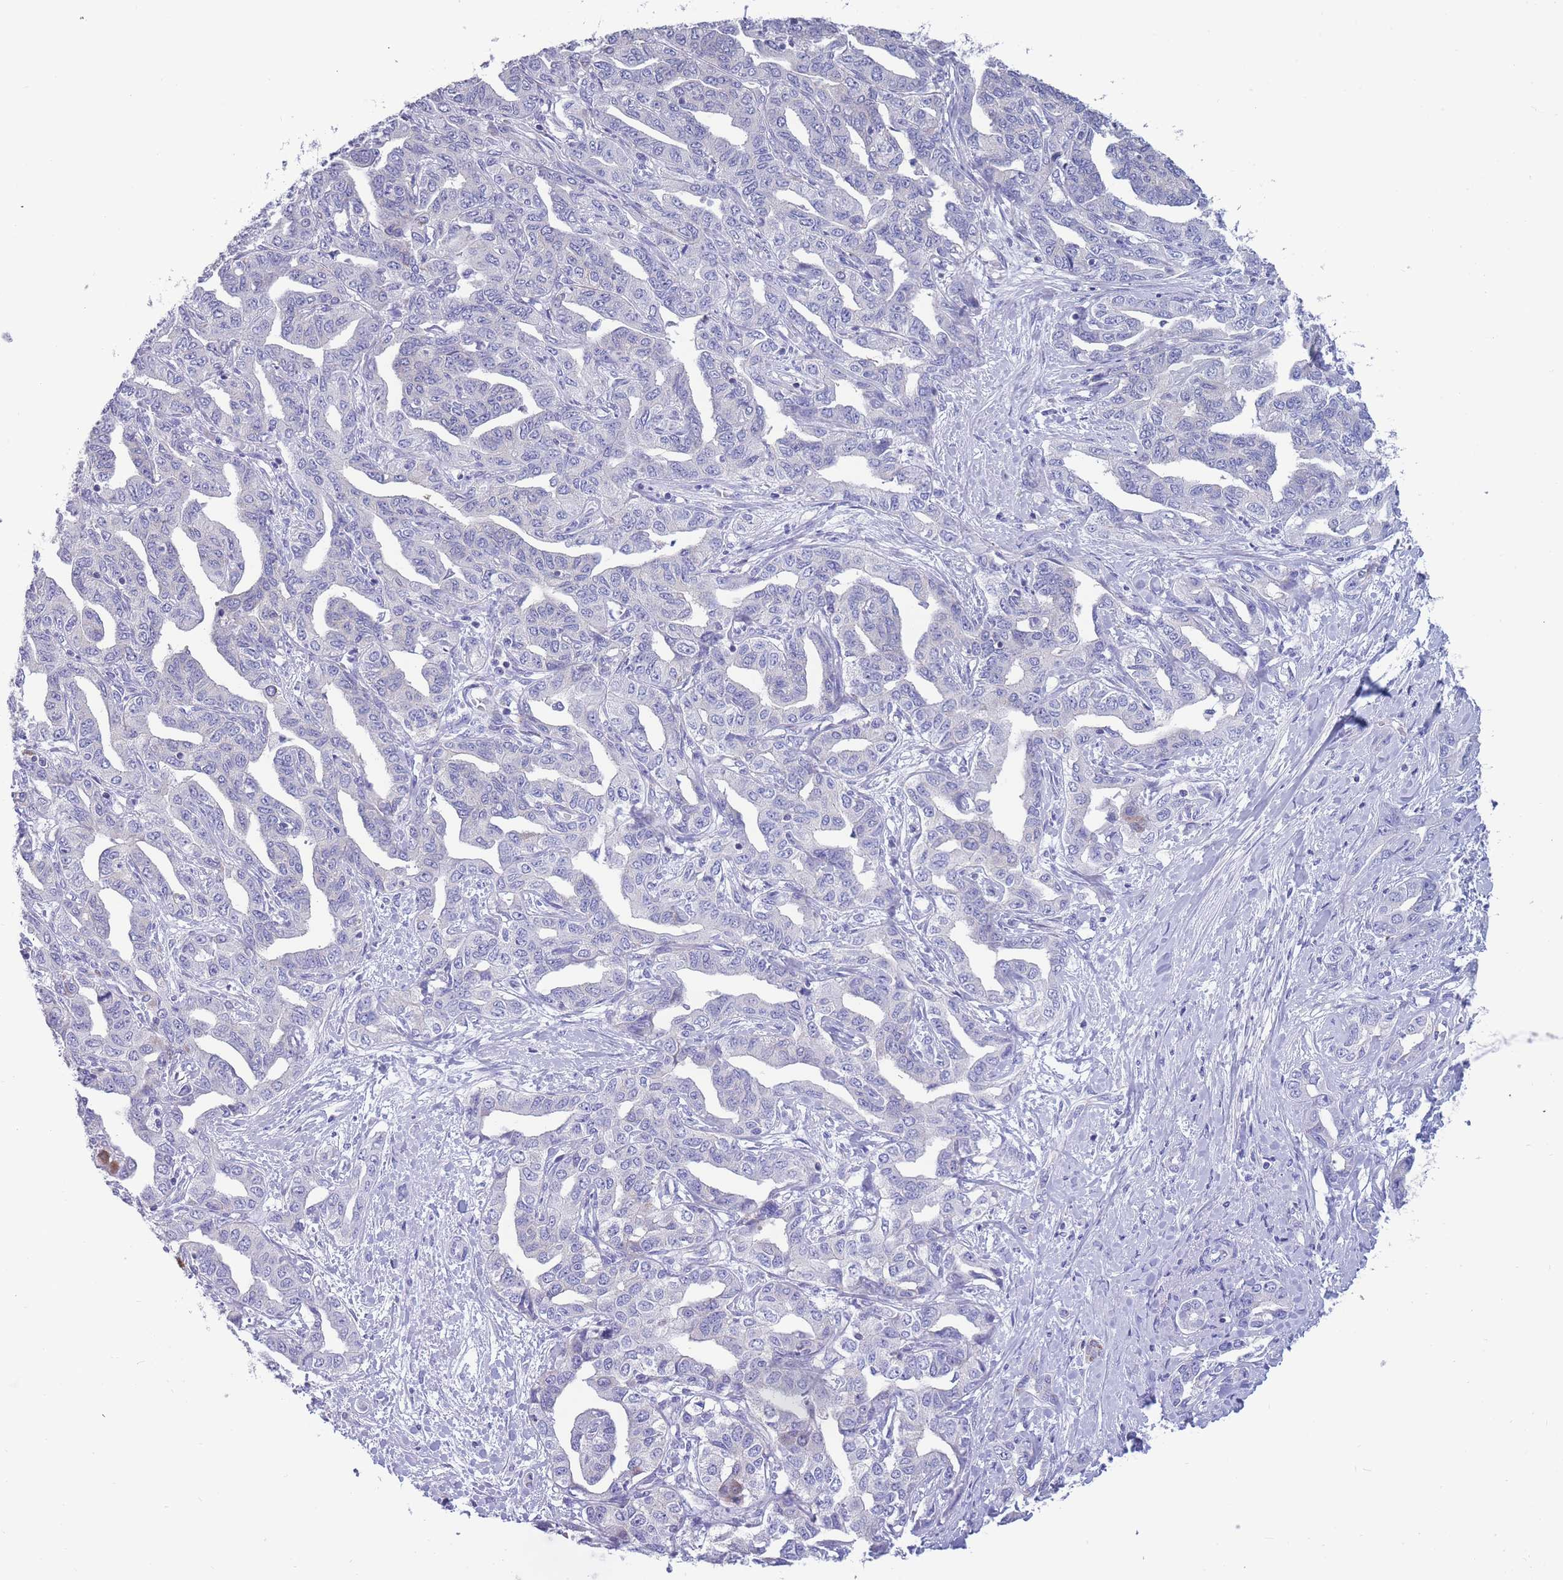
{"staining": {"intensity": "negative", "quantity": "none", "location": "none"}, "tissue": "liver cancer", "cell_type": "Tumor cells", "image_type": "cancer", "snomed": [{"axis": "morphology", "description": "Cholangiocarcinoma"}, {"axis": "topography", "description": "Liver"}], "caption": "This is an immunohistochemistry (IHC) micrograph of liver cholangiocarcinoma. There is no positivity in tumor cells.", "gene": "INTS2", "patient": {"sex": "male", "age": 59}}